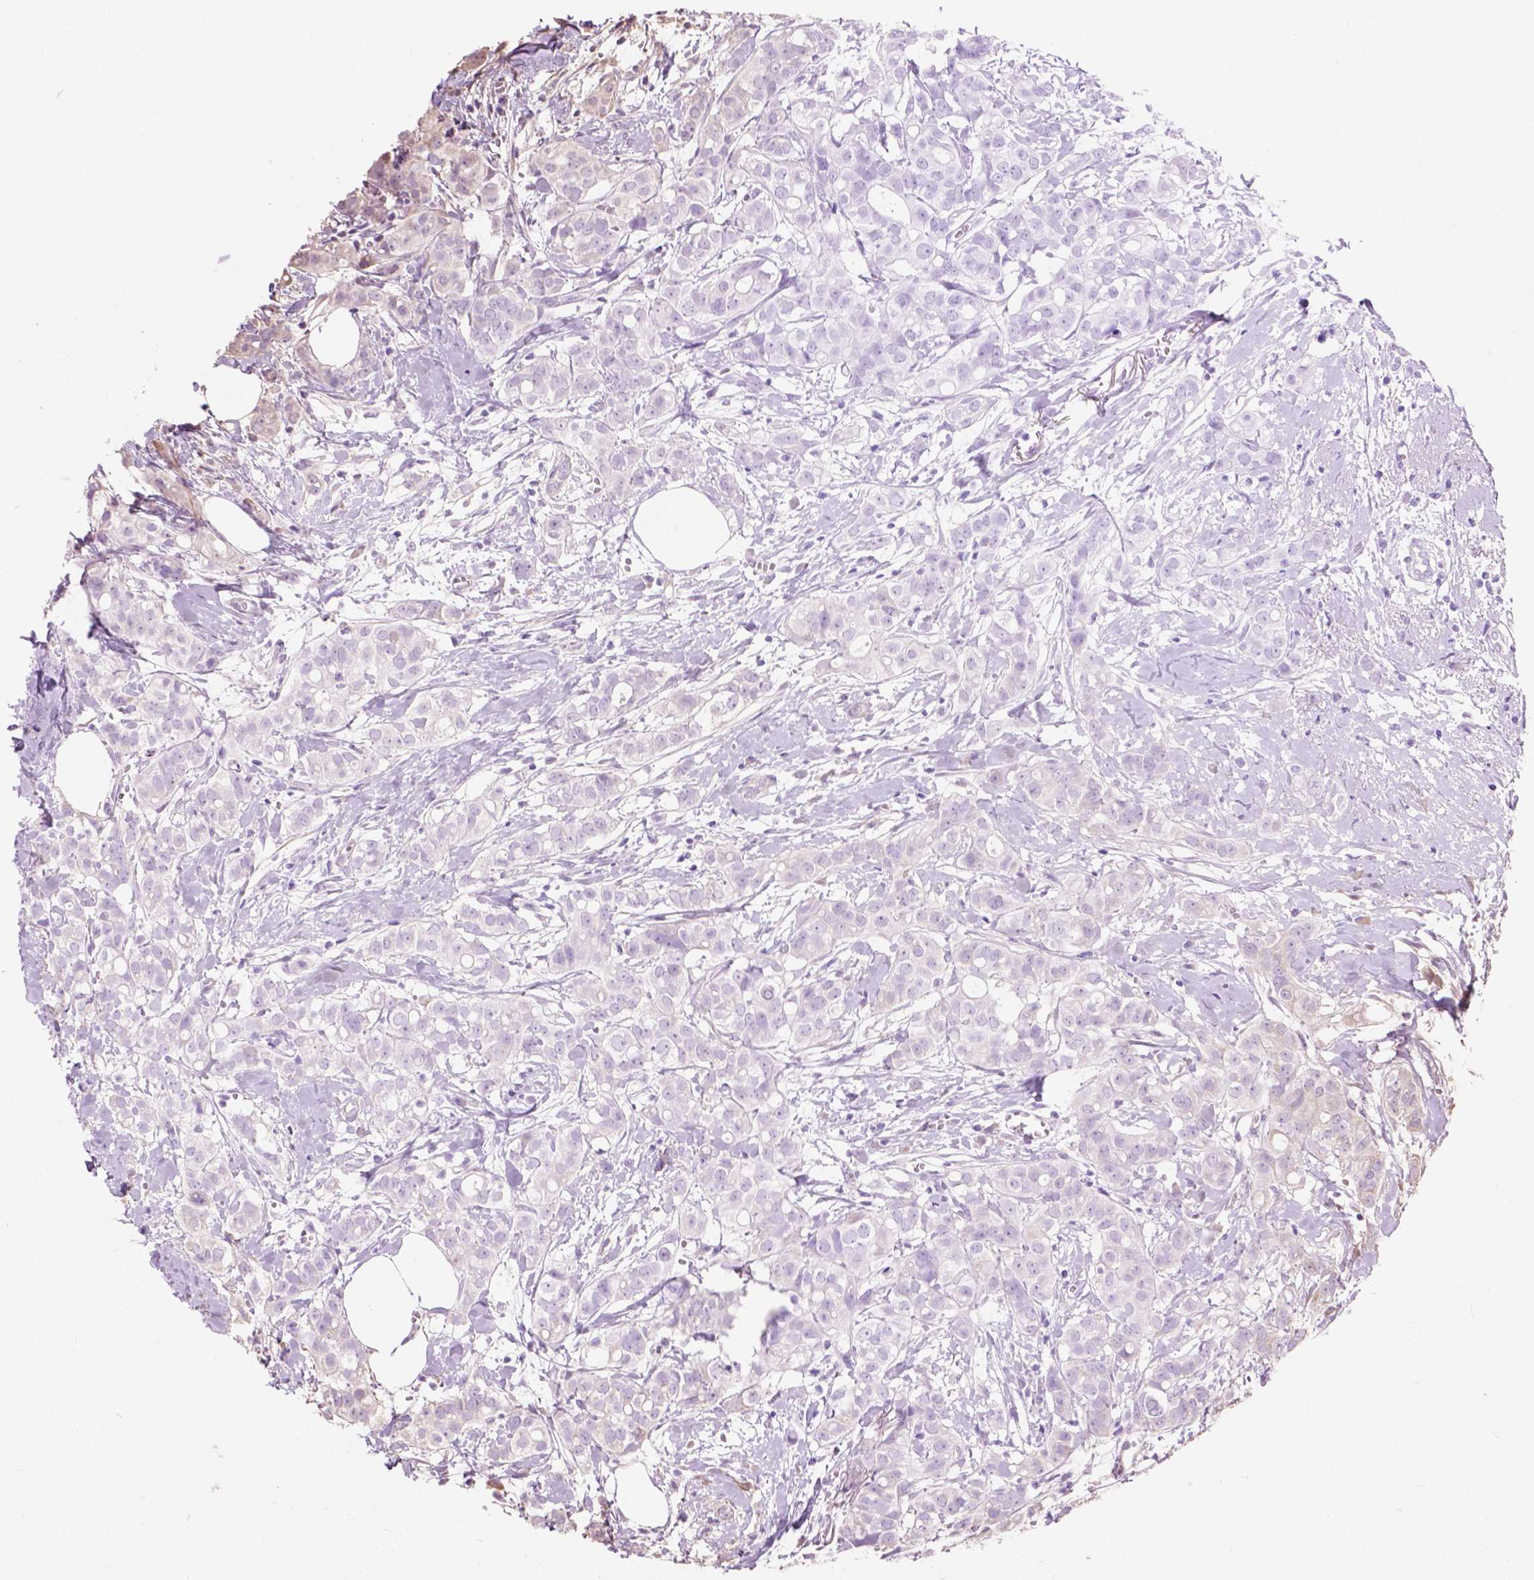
{"staining": {"intensity": "weak", "quantity": "25%-75%", "location": "cytoplasmic/membranous"}, "tissue": "breast cancer", "cell_type": "Tumor cells", "image_type": "cancer", "snomed": [{"axis": "morphology", "description": "Duct carcinoma"}, {"axis": "topography", "description": "Breast"}], "caption": "Immunohistochemical staining of breast cancer shows low levels of weak cytoplasmic/membranous positivity in about 25%-75% of tumor cells. (DAB (3,3'-diaminobenzidine) = brown stain, brightfield microscopy at high magnification).", "gene": "FNIP1", "patient": {"sex": "female", "age": 40}}